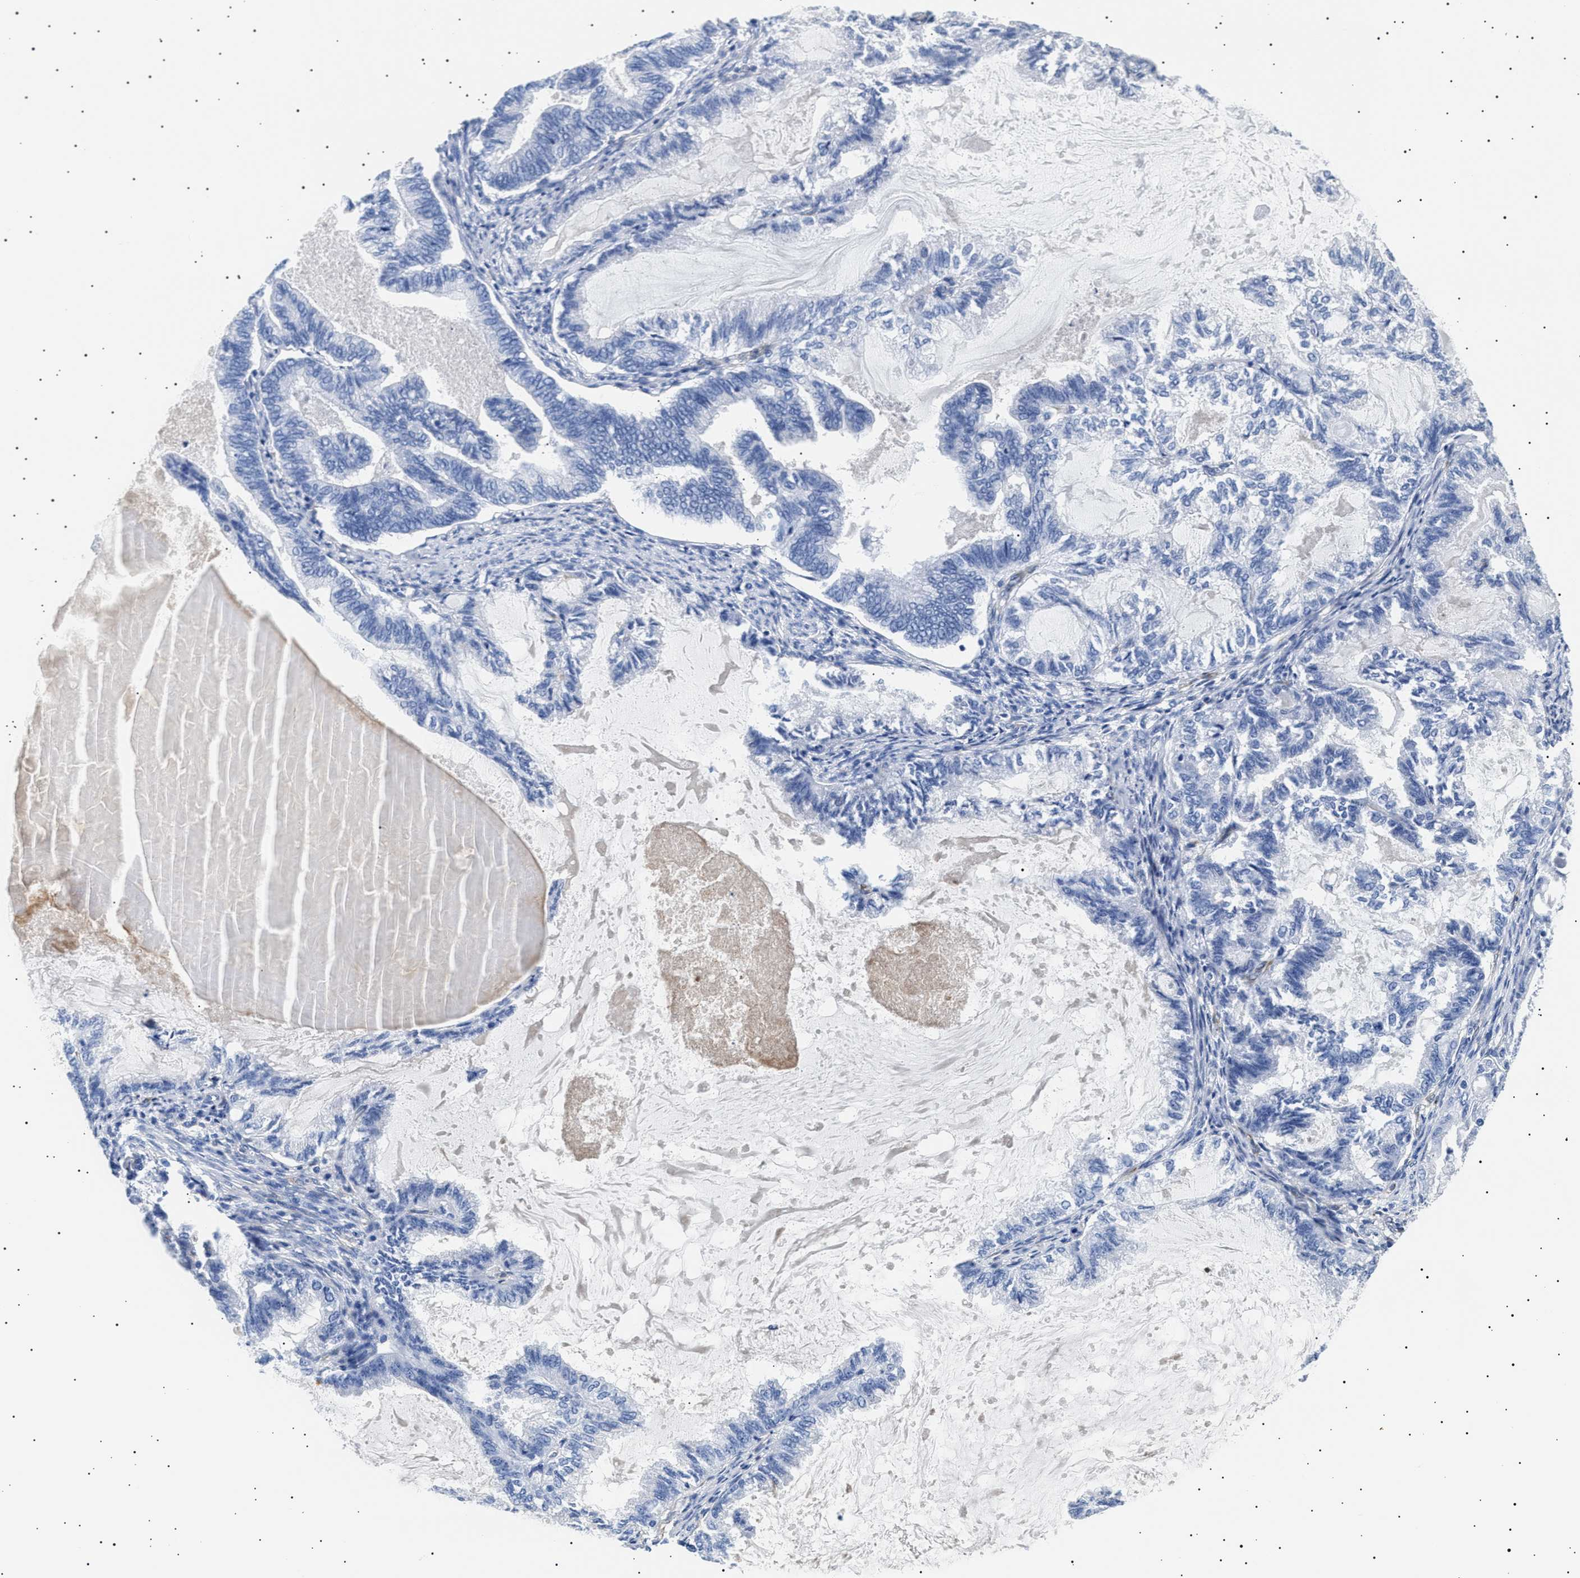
{"staining": {"intensity": "negative", "quantity": "none", "location": "none"}, "tissue": "endometrial cancer", "cell_type": "Tumor cells", "image_type": "cancer", "snomed": [{"axis": "morphology", "description": "Adenocarcinoma, NOS"}, {"axis": "topography", "description": "Endometrium"}], "caption": "A high-resolution micrograph shows IHC staining of endometrial cancer, which shows no significant positivity in tumor cells.", "gene": "HEMGN", "patient": {"sex": "female", "age": 86}}